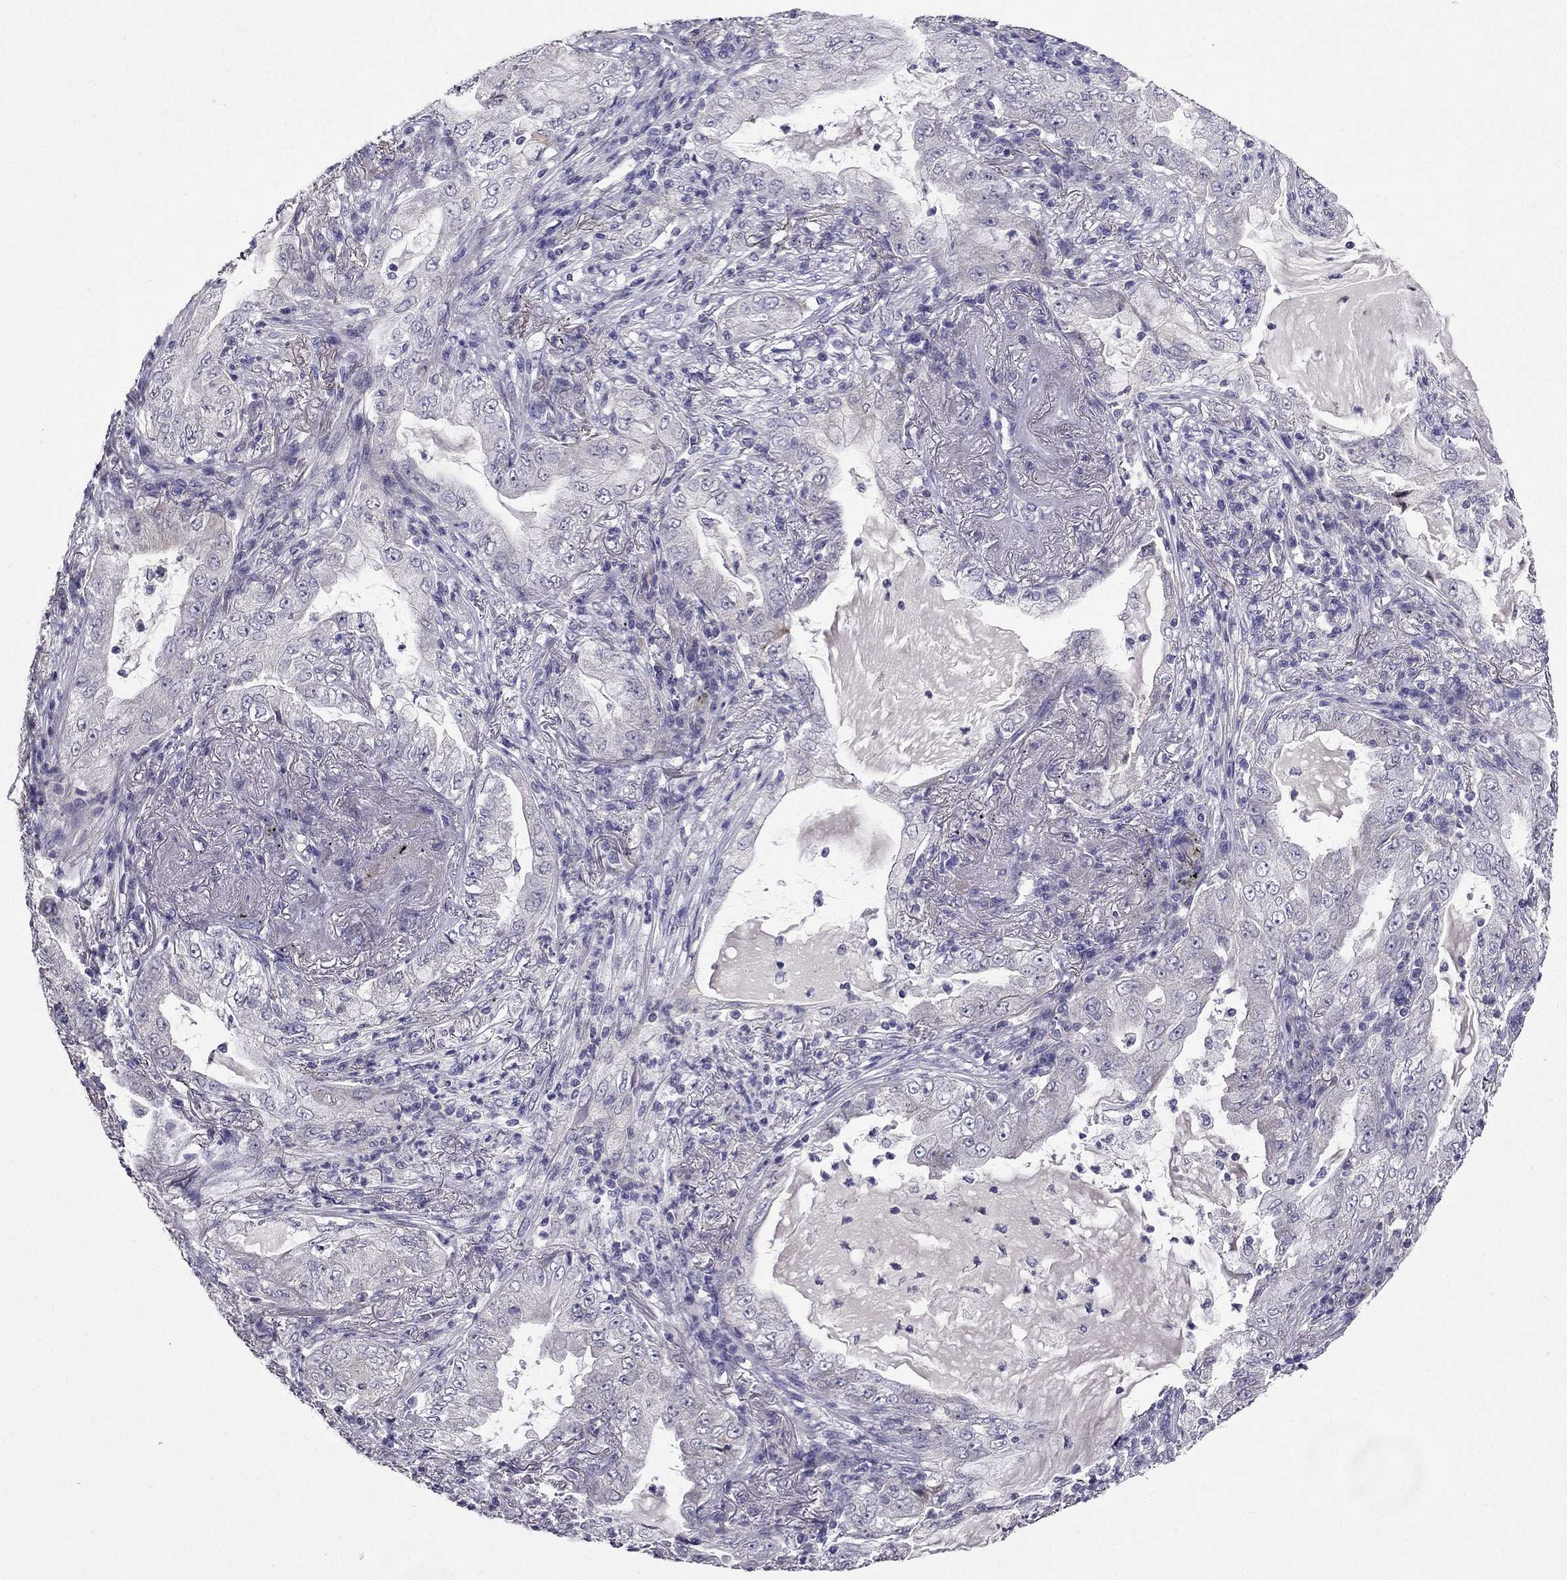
{"staining": {"intensity": "negative", "quantity": "none", "location": "none"}, "tissue": "lung cancer", "cell_type": "Tumor cells", "image_type": "cancer", "snomed": [{"axis": "morphology", "description": "Adenocarcinoma, NOS"}, {"axis": "topography", "description": "Lung"}], "caption": "This is an immunohistochemistry photomicrograph of lung cancer. There is no positivity in tumor cells.", "gene": "DUSP15", "patient": {"sex": "female", "age": 73}}